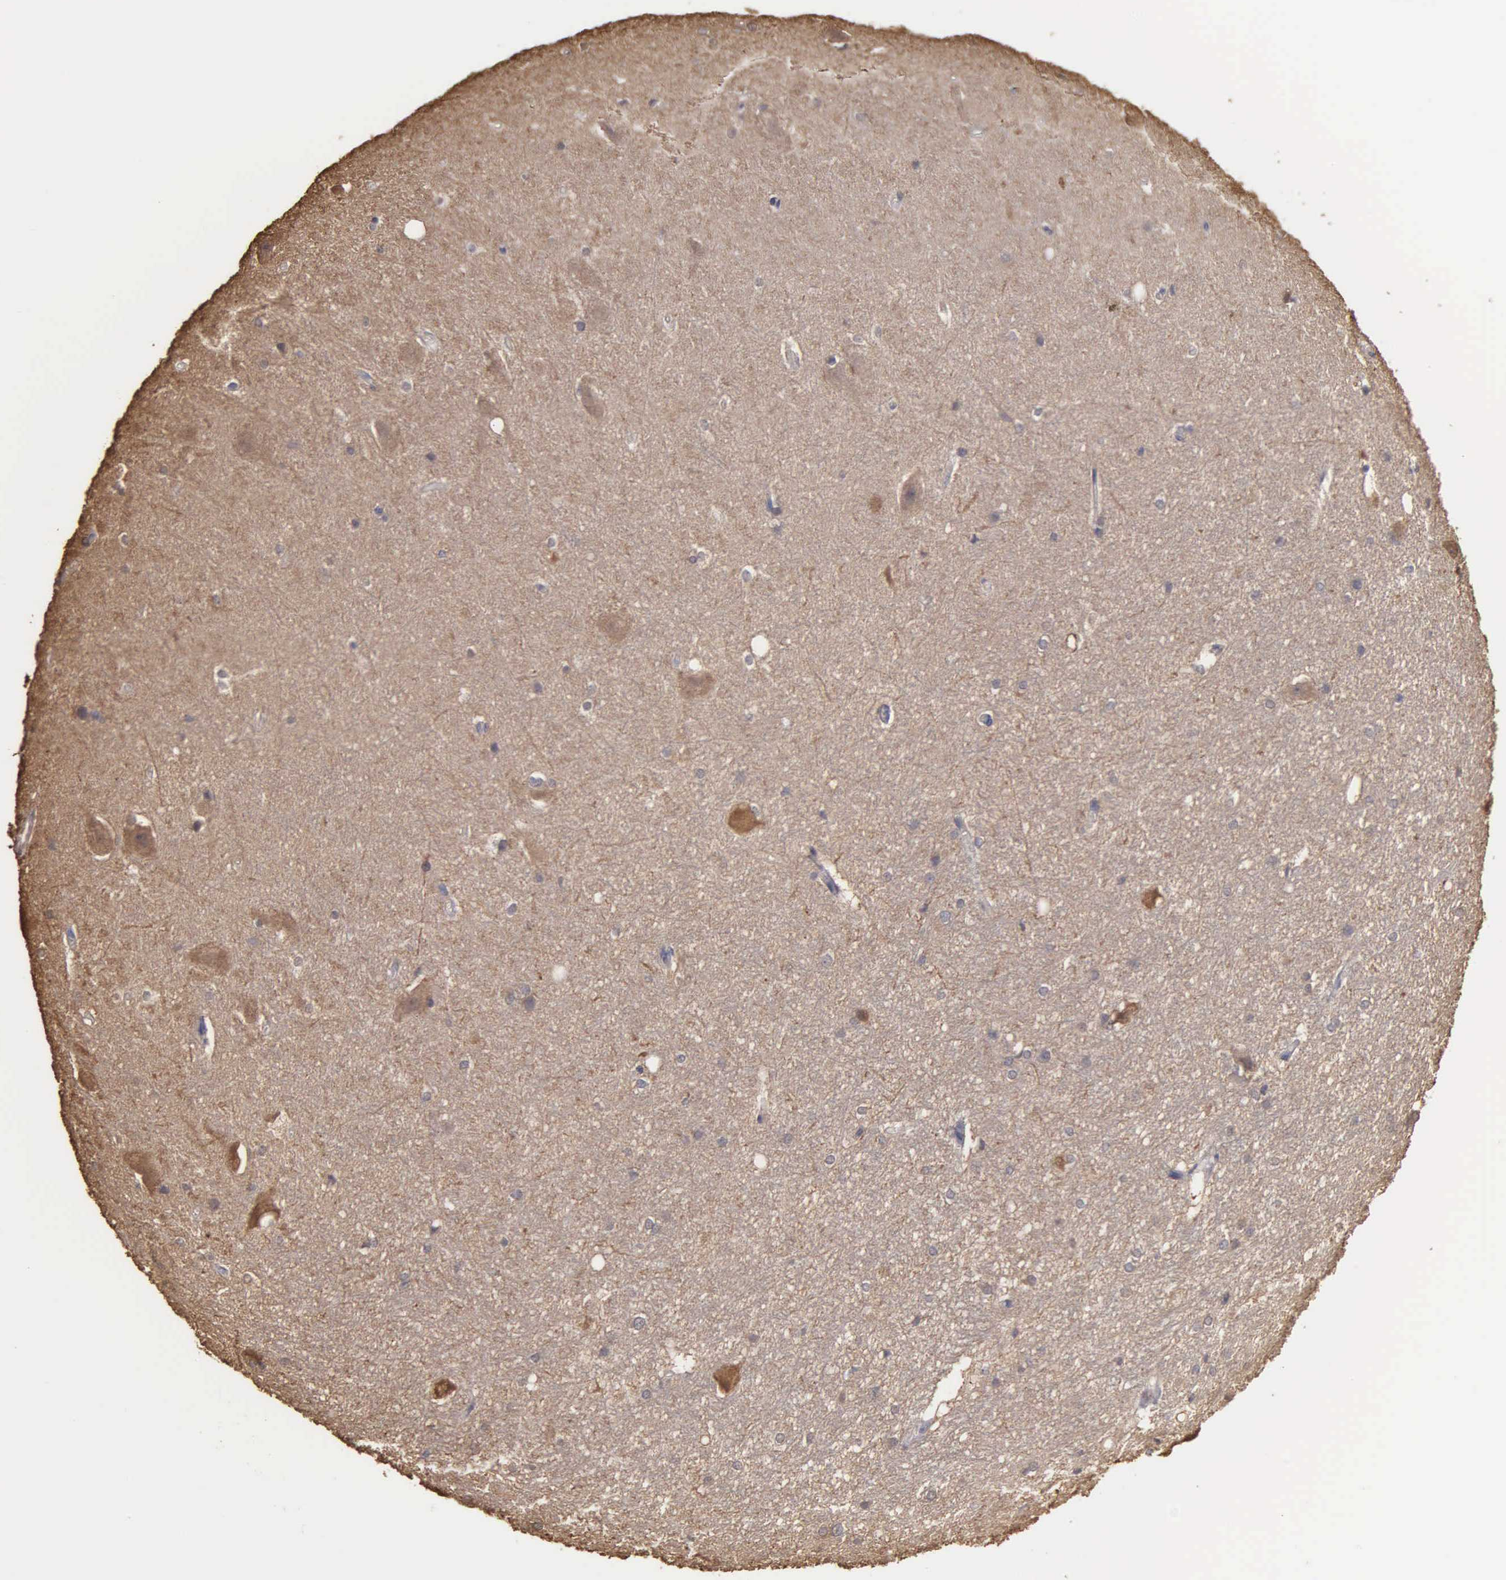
{"staining": {"intensity": "negative", "quantity": "none", "location": "none"}, "tissue": "hippocampus", "cell_type": "Glial cells", "image_type": "normal", "snomed": [{"axis": "morphology", "description": "Normal tissue, NOS"}, {"axis": "topography", "description": "Hippocampus"}], "caption": "A photomicrograph of hippocampus stained for a protein demonstrates no brown staining in glial cells. (Immunohistochemistry, brightfield microscopy, high magnification).", "gene": "ENO3", "patient": {"sex": "female", "age": 19}}